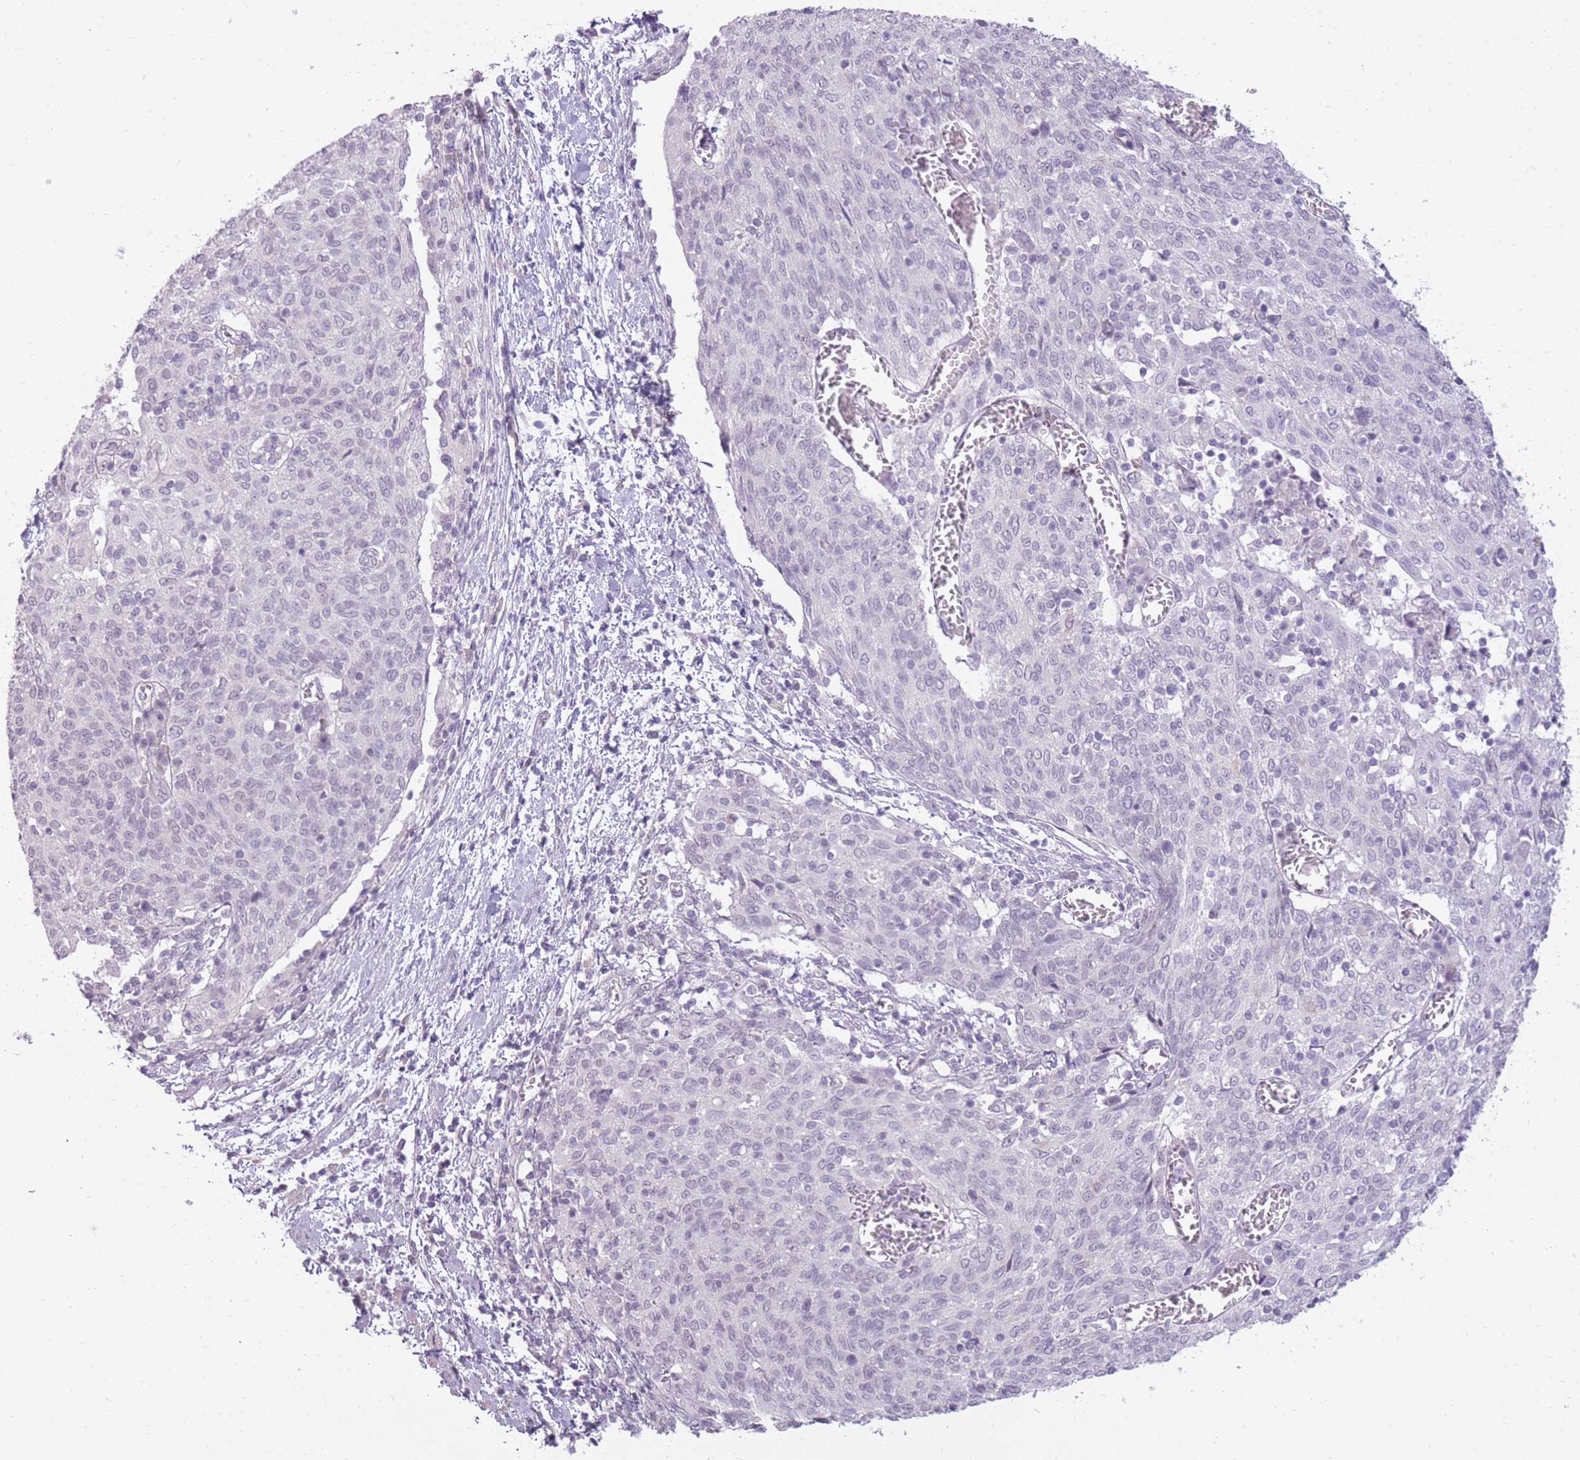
{"staining": {"intensity": "negative", "quantity": "none", "location": "none"}, "tissue": "cervical cancer", "cell_type": "Tumor cells", "image_type": "cancer", "snomed": [{"axis": "morphology", "description": "Squamous cell carcinoma, NOS"}, {"axis": "topography", "description": "Cervix"}], "caption": "There is no significant staining in tumor cells of cervical cancer.", "gene": "ZBTB24", "patient": {"sex": "female", "age": 52}}